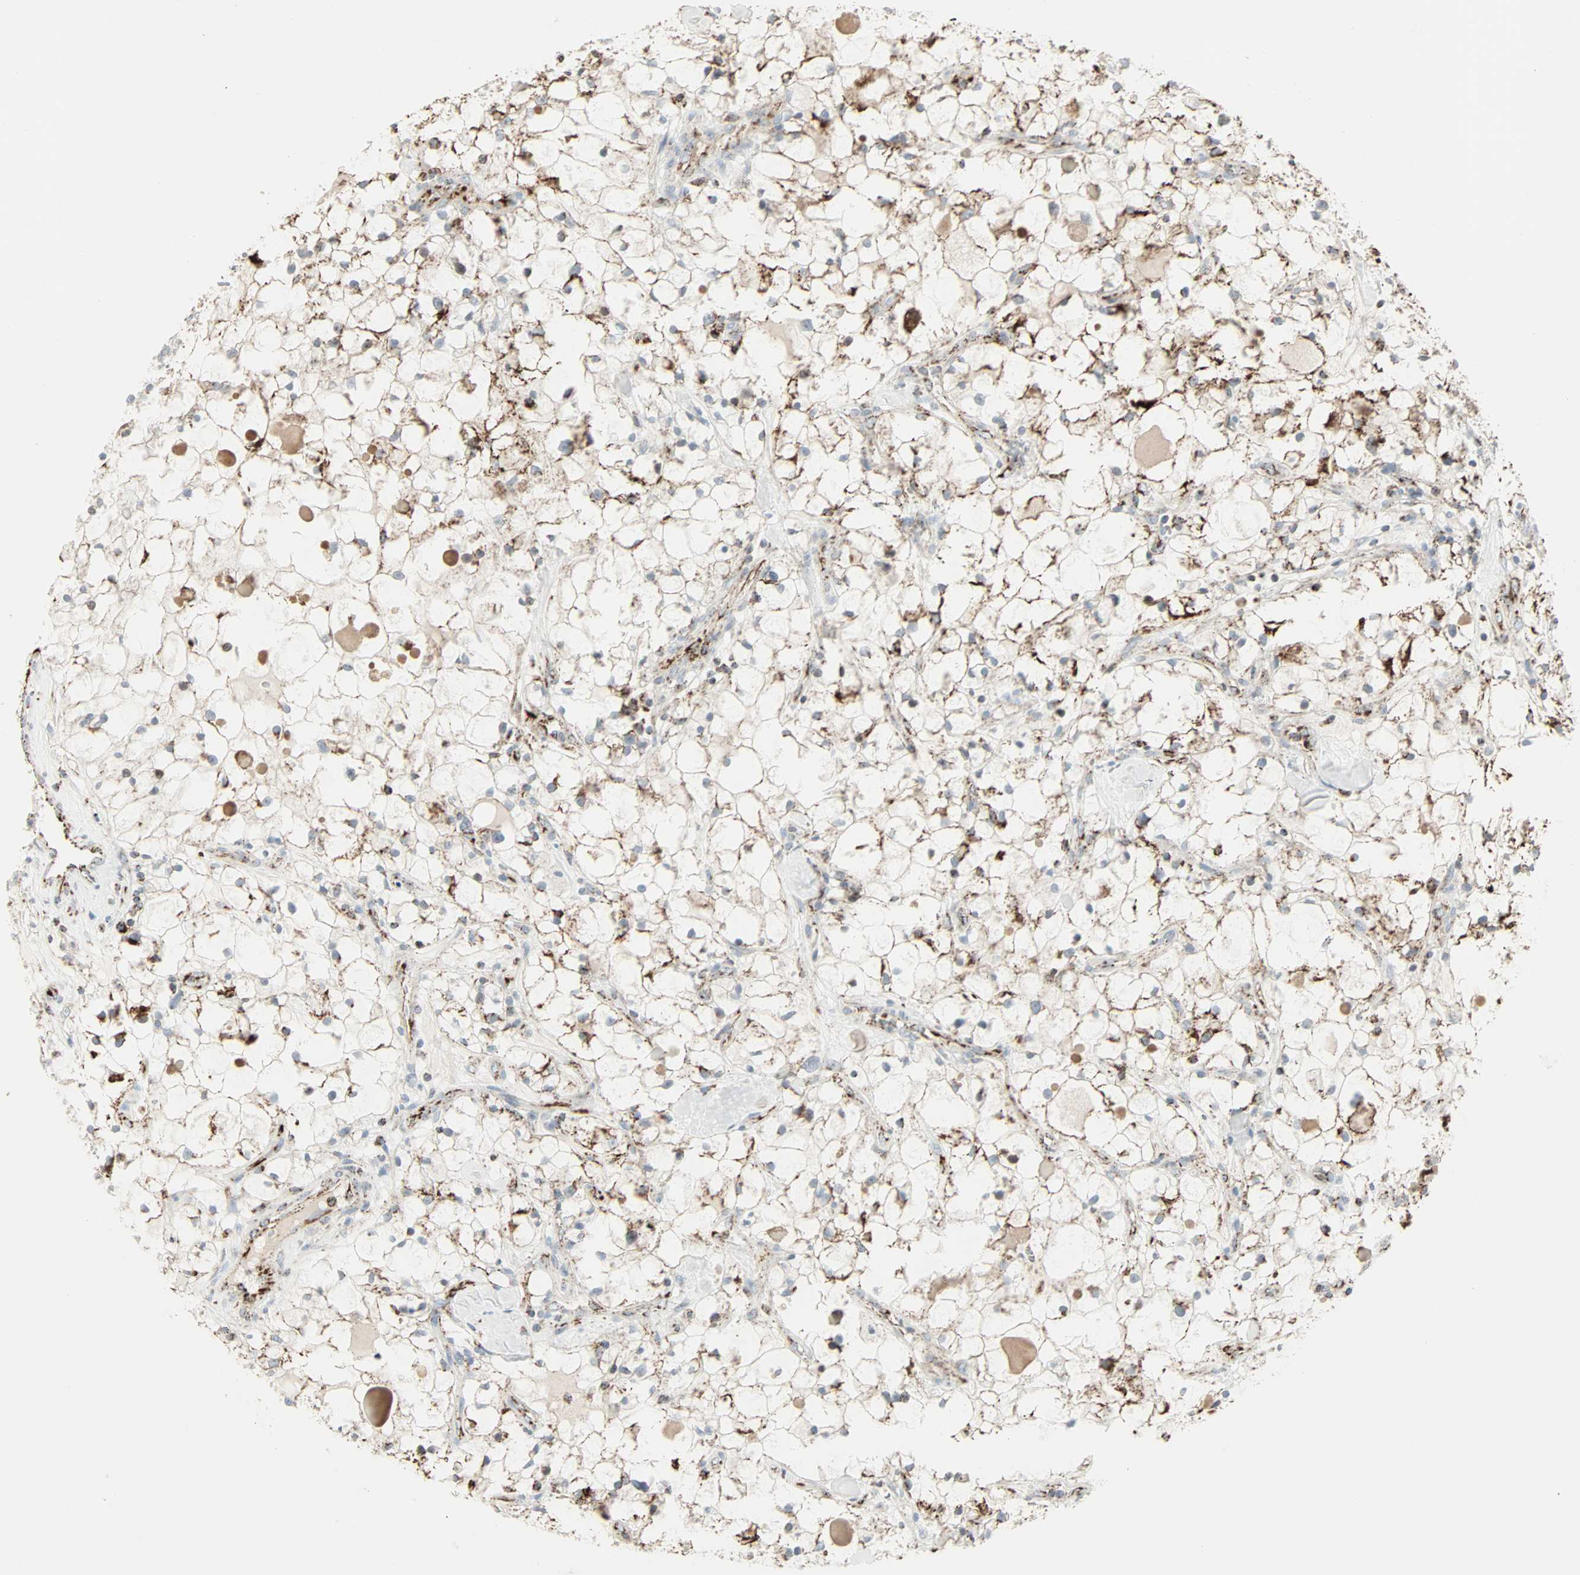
{"staining": {"intensity": "moderate", "quantity": "25%-75%", "location": "cytoplasmic/membranous"}, "tissue": "renal cancer", "cell_type": "Tumor cells", "image_type": "cancer", "snomed": [{"axis": "morphology", "description": "Adenocarcinoma, NOS"}, {"axis": "topography", "description": "Kidney"}], "caption": "The histopathology image shows a brown stain indicating the presence of a protein in the cytoplasmic/membranous of tumor cells in renal adenocarcinoma. Using DAB (brown) and hematoxylin (blue) stains, captured at high magnification using brightfield microscopy.", "gene": "IDH2", "patient": {"sex": "female", "age": 60}}